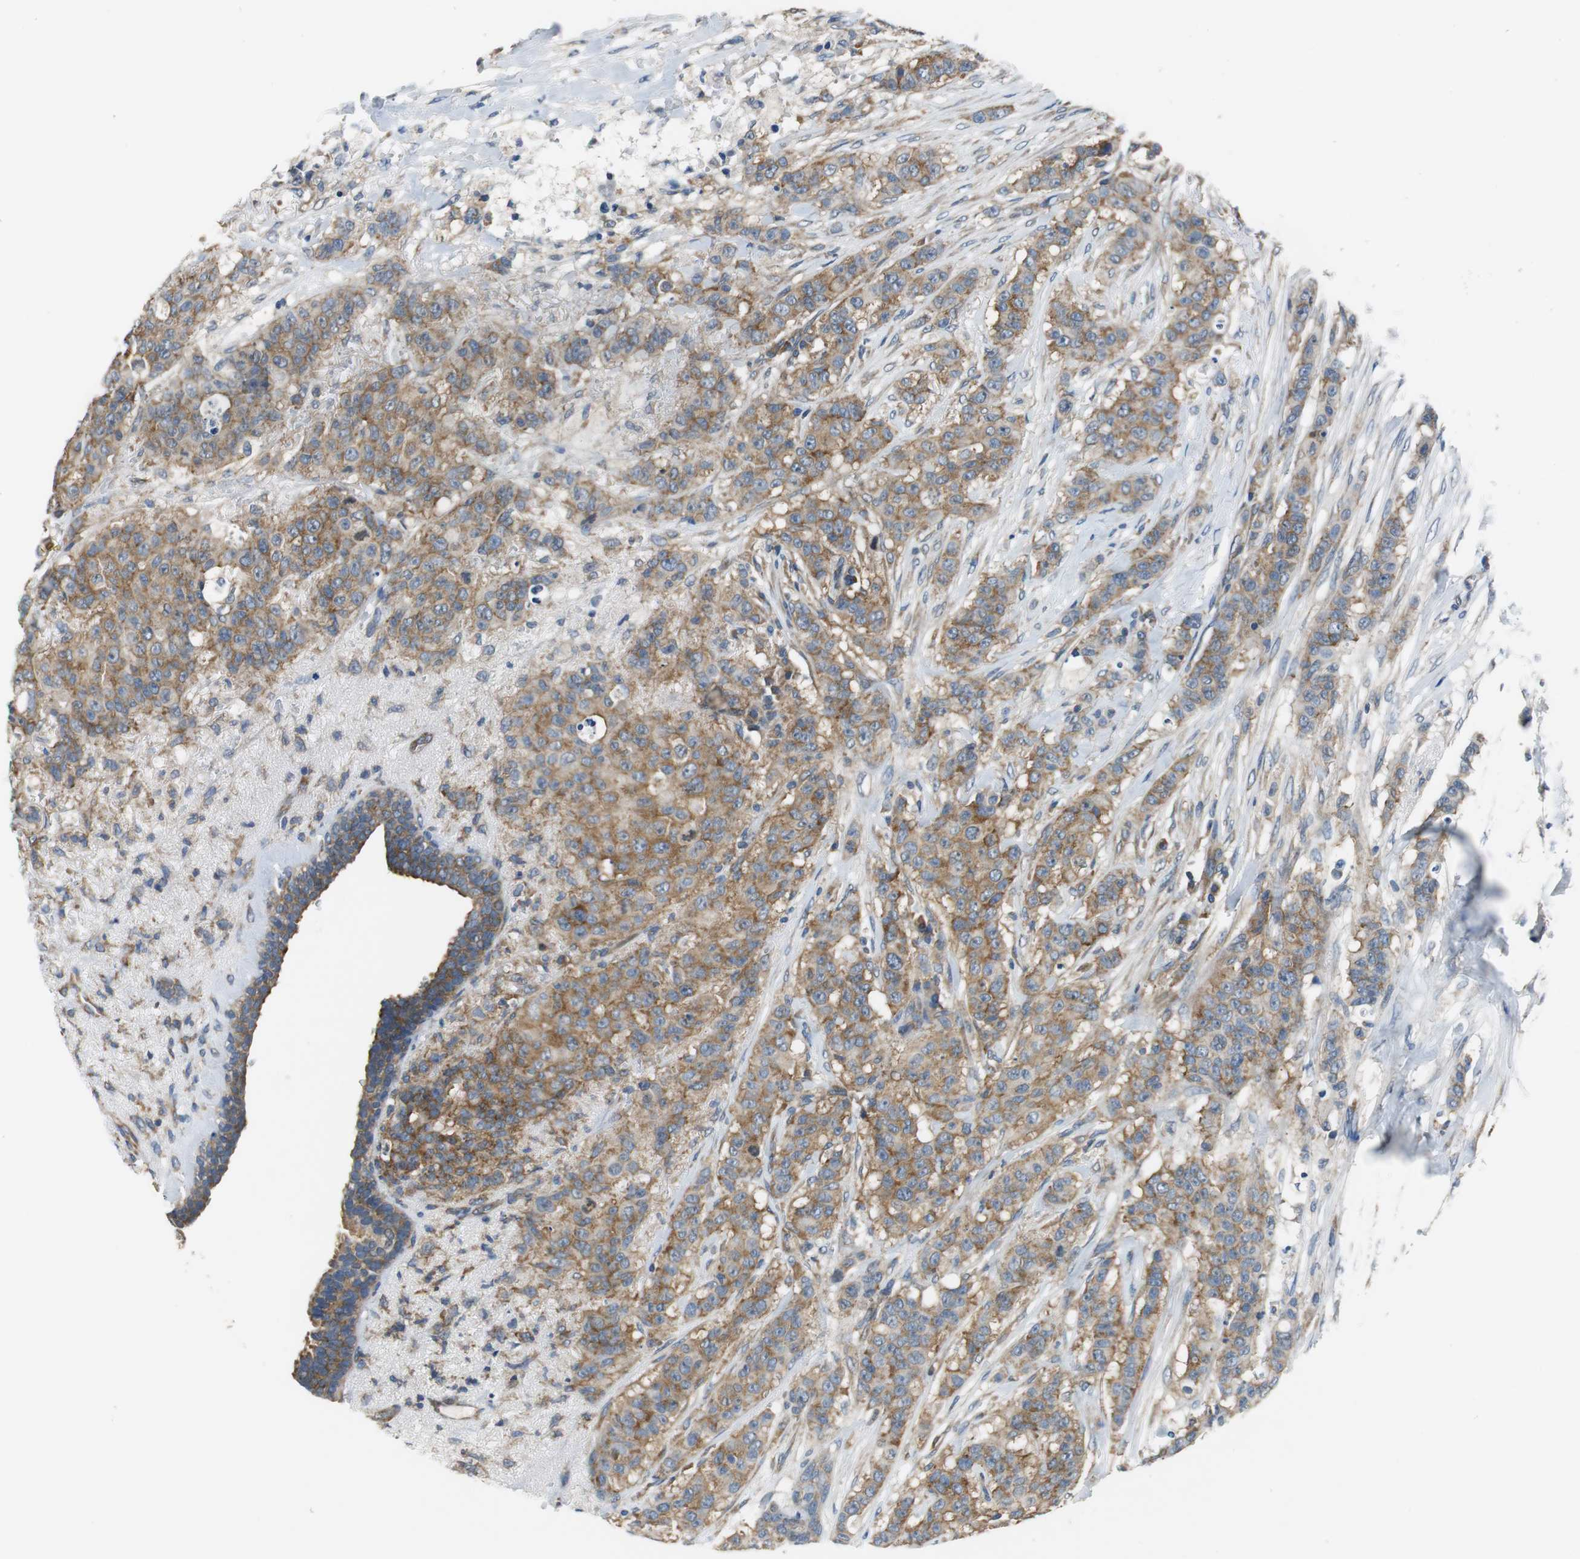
{"staining": {"intensity": "moderate", "quantity": ">75%", "location": "cytoplasmic/membranous"}, "tissue": "breast cancer", "cell_type": "Tumor cells", "image_type": "cancer", "snomed": [{"axis": "morphology", "description": "Duct carcinoma"}, {"axis": "topography", "description": "Breast"}], "caption": "This image reveals immunohistochemistry (IHC) staining of human breast cancer, with medium moderate cytoplasmic/membranous expression in about >75% of tumor cells.", "gene": "CNOT3", "patient": {"sex": "female", "age": 40}}